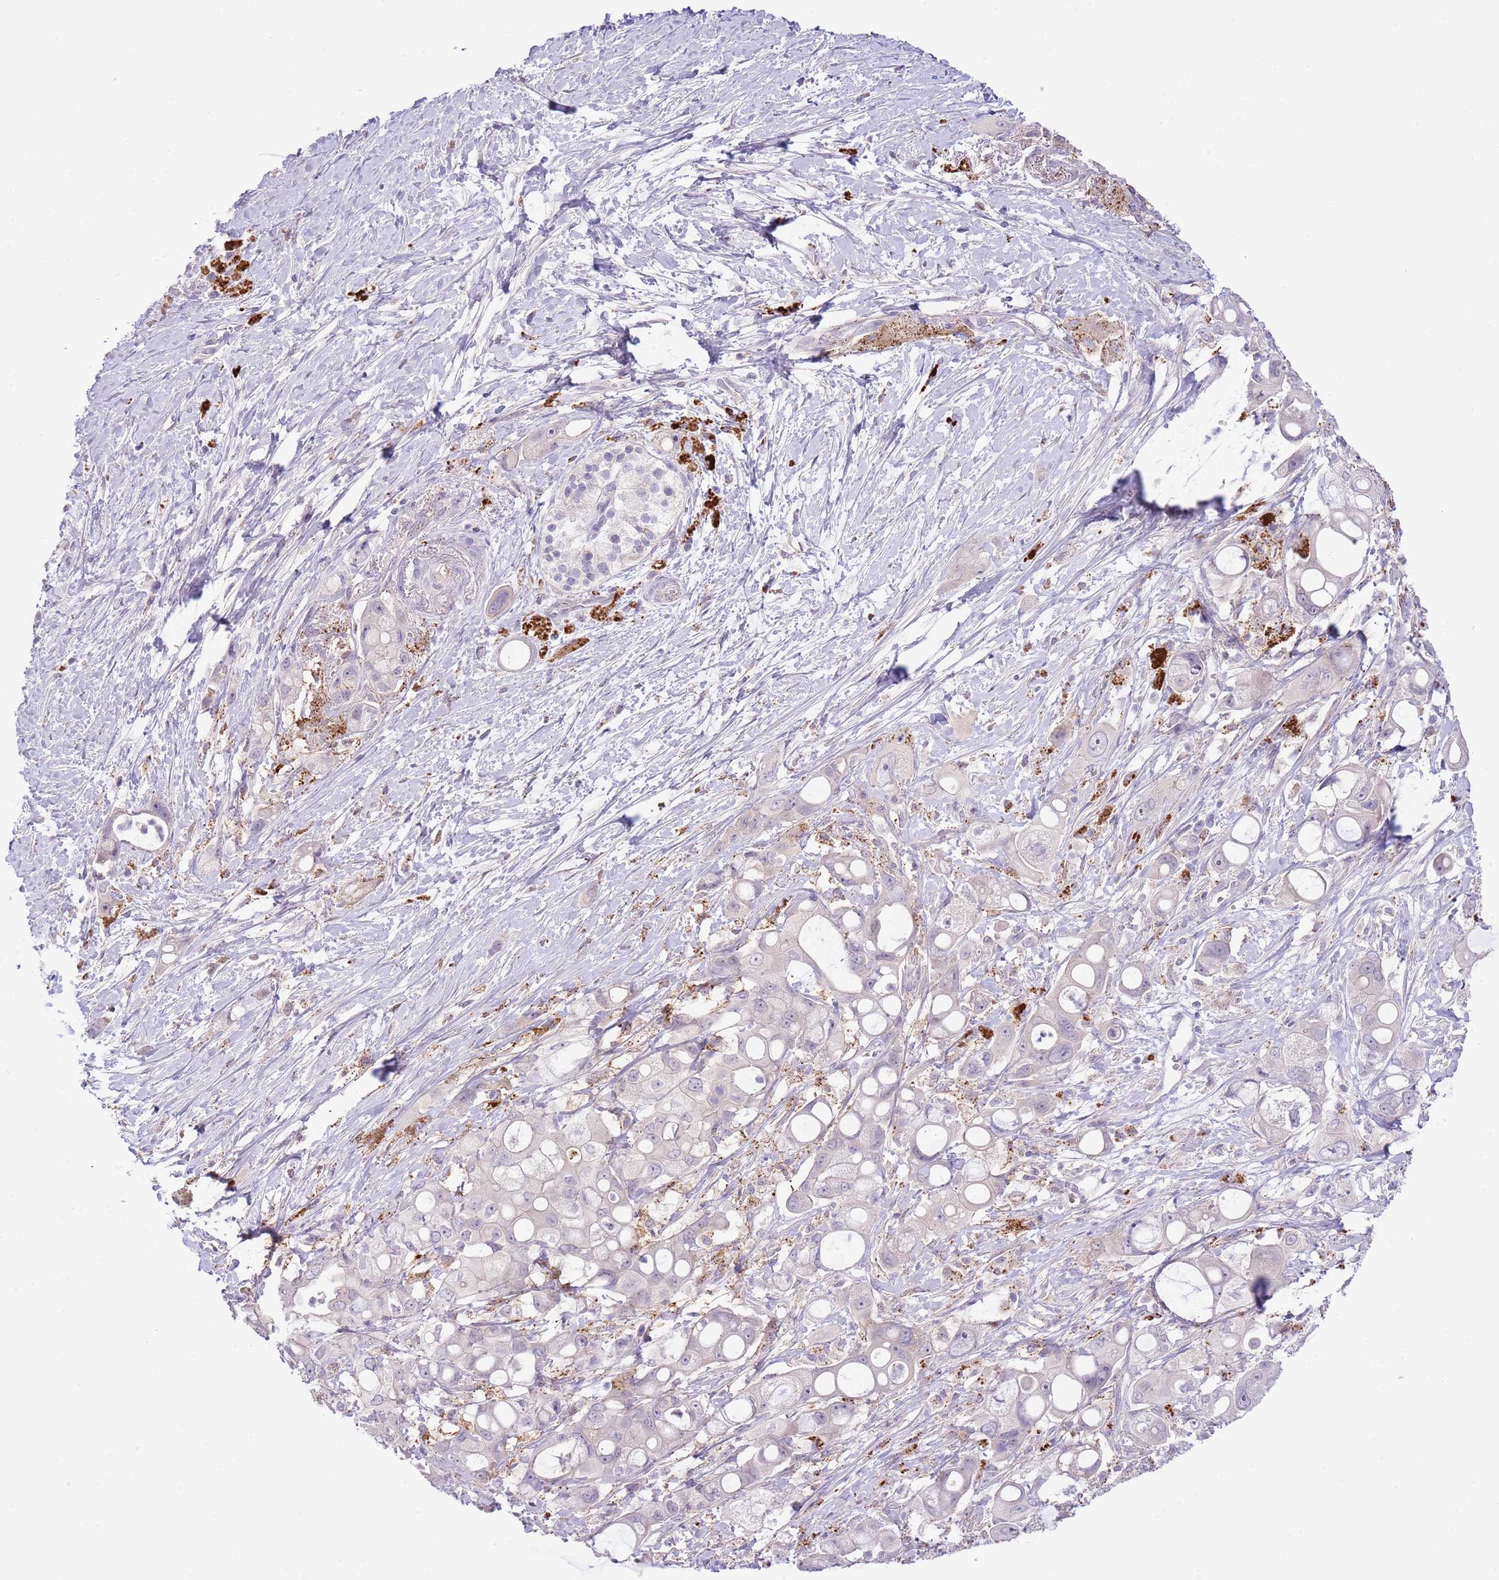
{"staining": {"intensity": "weak", "quantity": "<25%", "location": "cytoplasmic/membranous"}, "tissue": "pancreatic cancer", "cell_type": "Tumor cells", "image_type": "cancer", "snomed": [{"axis": "morphology", "description": "Adenocarcinoma, NOS"}, {"axis": "topography", "description": "Pancreas"}], "caption": "DAB immunohistochemical staining of pancreatic cancer shows no significant staining in tumor cells. The staining is performed using DAB brown chromogen with nuclei counter-stained in using hematoxylin.", "gene": "ABHD17A", "patient": {"sex": "male", "age": 68}}